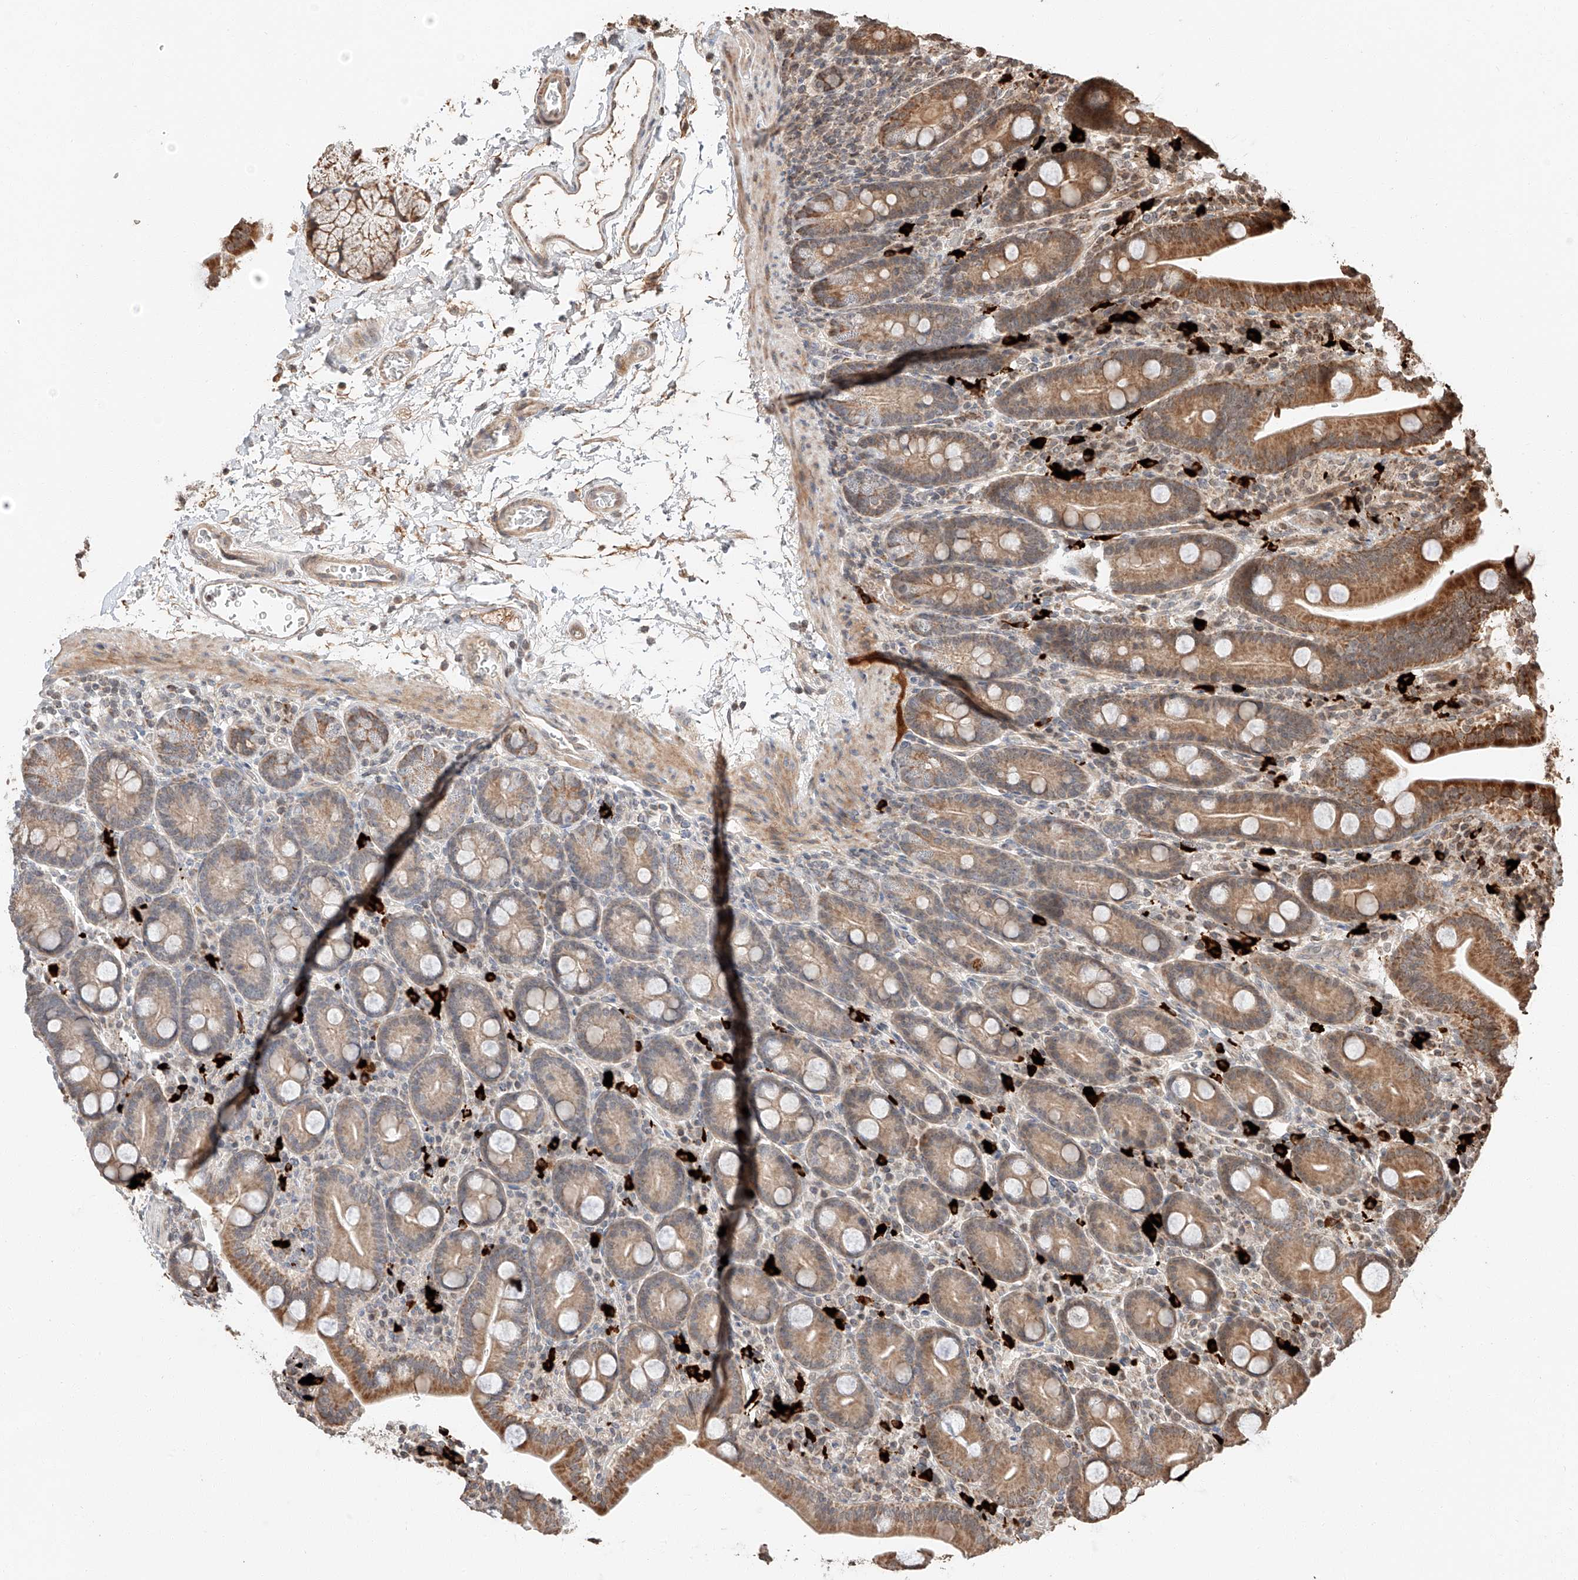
{"staining": {"intensity": "moderate", "quantity": ">75%", "location": "cytoplasmic/membranous"}, "tissue": "duodenum", "cell_type": "Glandular cells", "image_type": "normal", "snomed": [{"axis": "morphology", "description": "Normal tissue, NOS"}, {"axis": "topography", "description": "Duodenum"}], "caption": "A brown stain shows moderate cytoplasmic/membranous staining of a protein in glandular cells of unremarkable duodenum.", "gene": "ARHGAP33", "patient": {"sex": "male", "age": 35}}